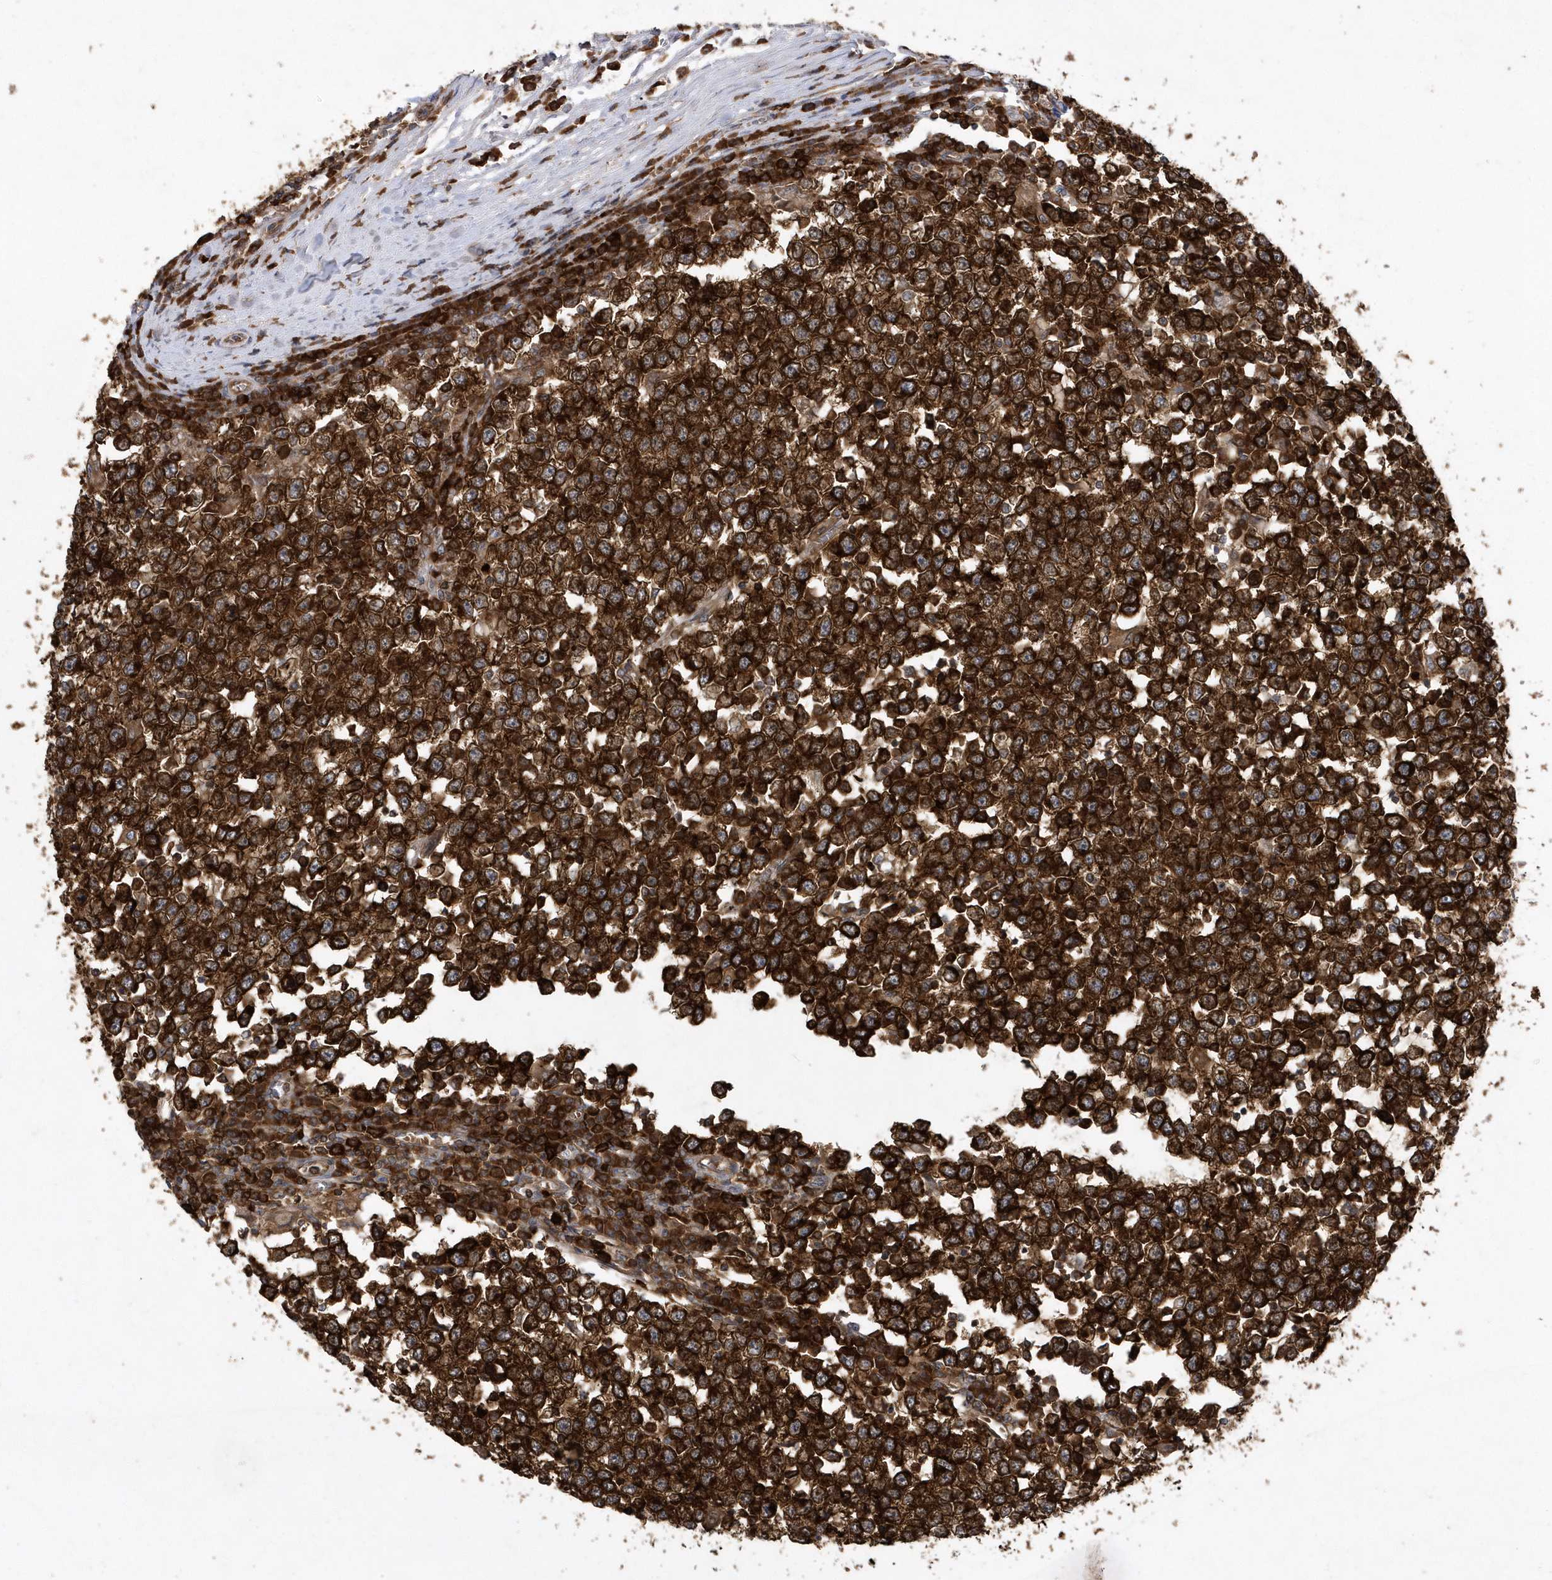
{"staining": {"intensity": "strong", "quantity": ">75%", "location": "cytoplasmic/membranous"}, "tissue": "testis cancer", "cell_type": "Tumor cells", "image_type": "cancer", "snomed": [{"axis": "morphology", "description": "Seminoma, NOS"}, {"axis": "topography", "description": "Testis"}], "caption": "Tumor cells demonstrate high levels of strong cytoplasmic/membranous positivity in approximately >75% of cells in testis cancer (seminoma).", "gene": "PAICS", "patient": {"sex": "male", "age": 65}}